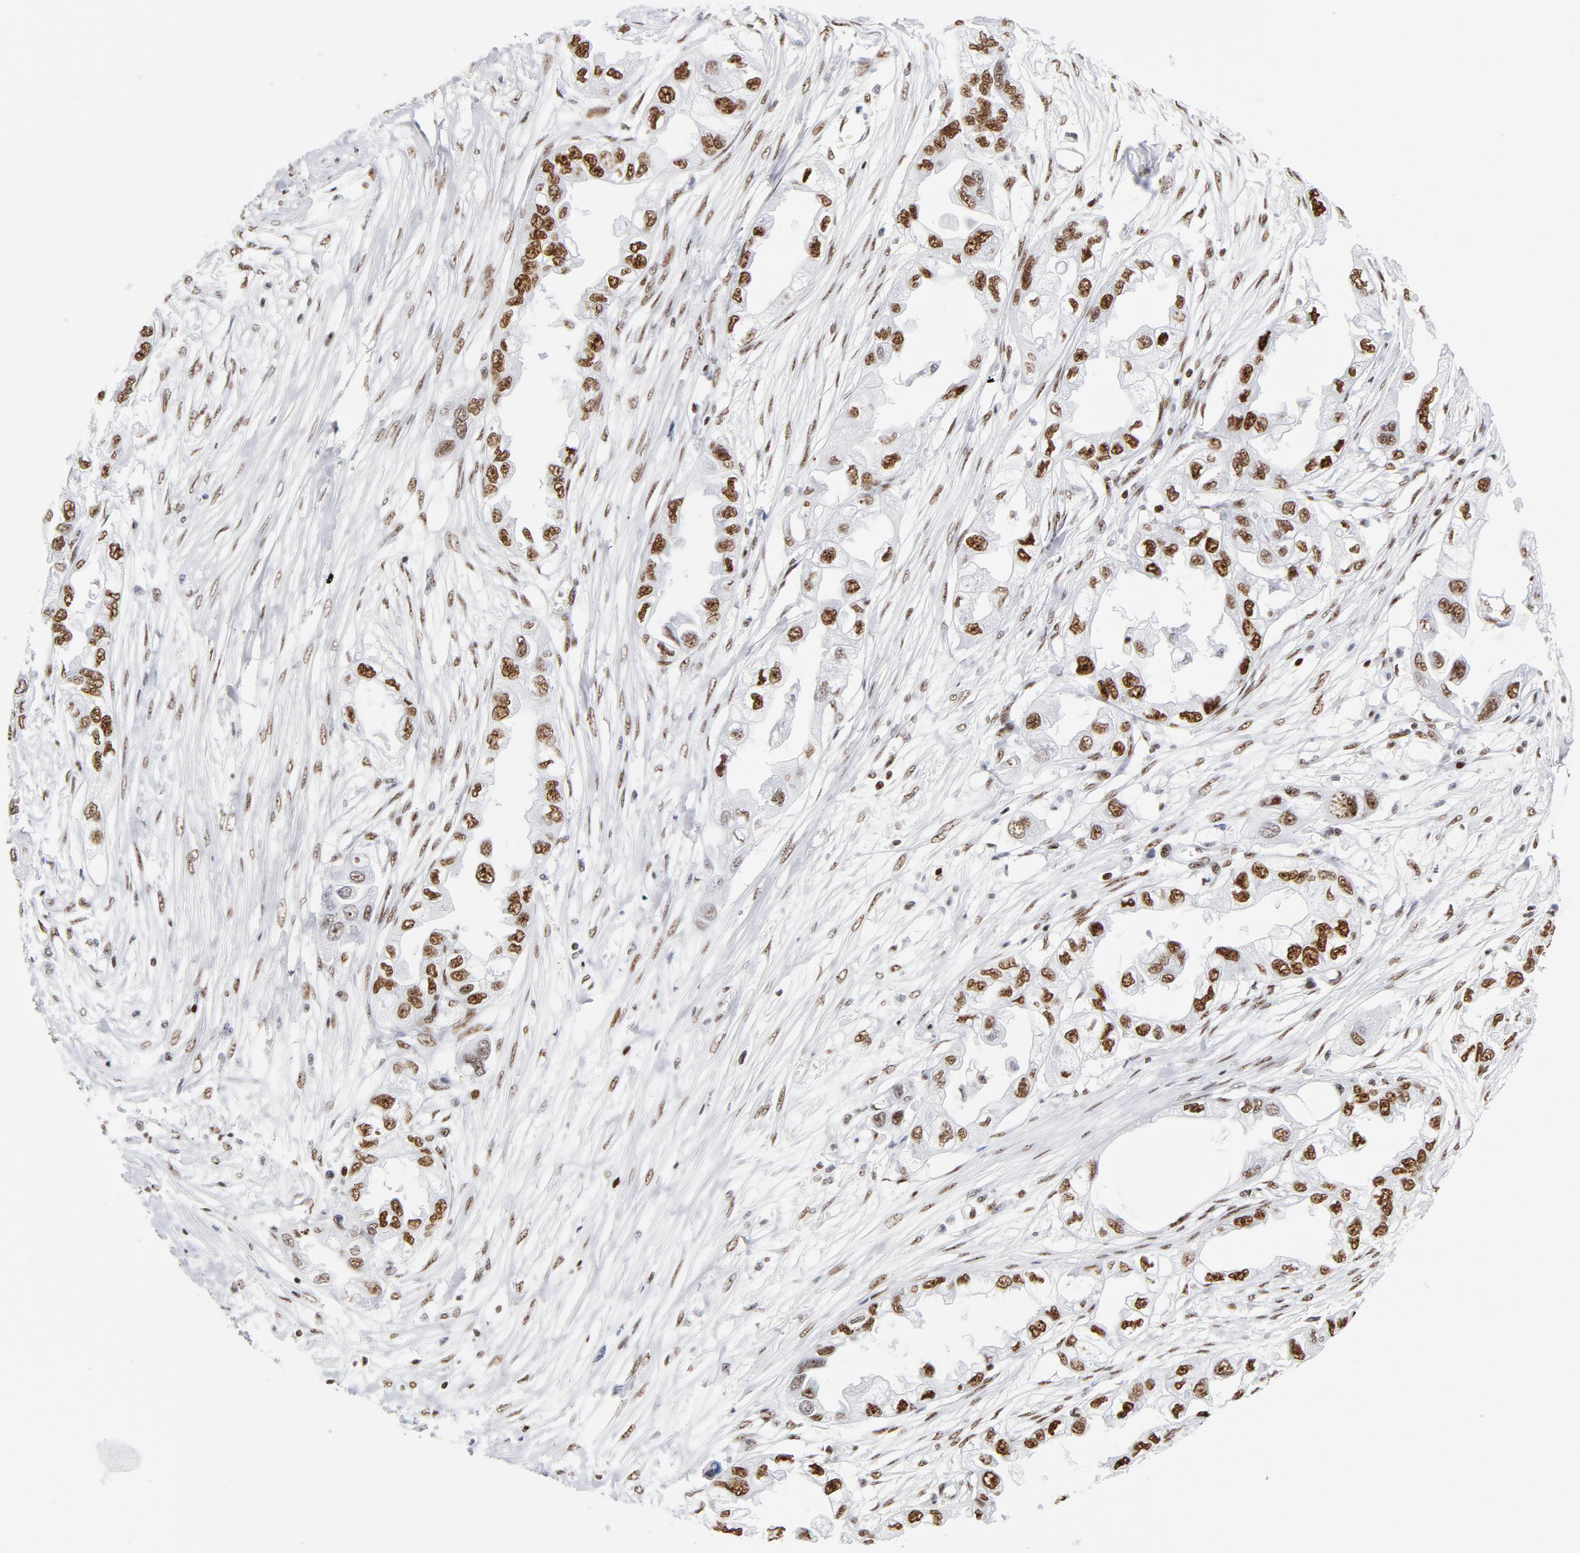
{"staining": {"intensity": "strong", "quantity": ">75%", "location": "nuclear"}, "tissue": "endometrial cancer", "cell_type": "Tumor cells", "image_type": "cancer", "snomed": [{"axis": "morphology", "description": "Adenocarcinoma, NOS"}, {"axis": "topography", "description": "Endometrium"}], "caption": "Endometrial adenocarcinoma was stained to show a protein in brown. There is high levels of strong nuclear expression in about >75% of tumor cells. The staining was performed using DAB (3,3'-diaminobenzidine), with brown indicating positive protein expression. Nuclei are stained blue with hematoxylin.", "gene": "XRCC5", "patient": {"sex": "female", "age": 67}}